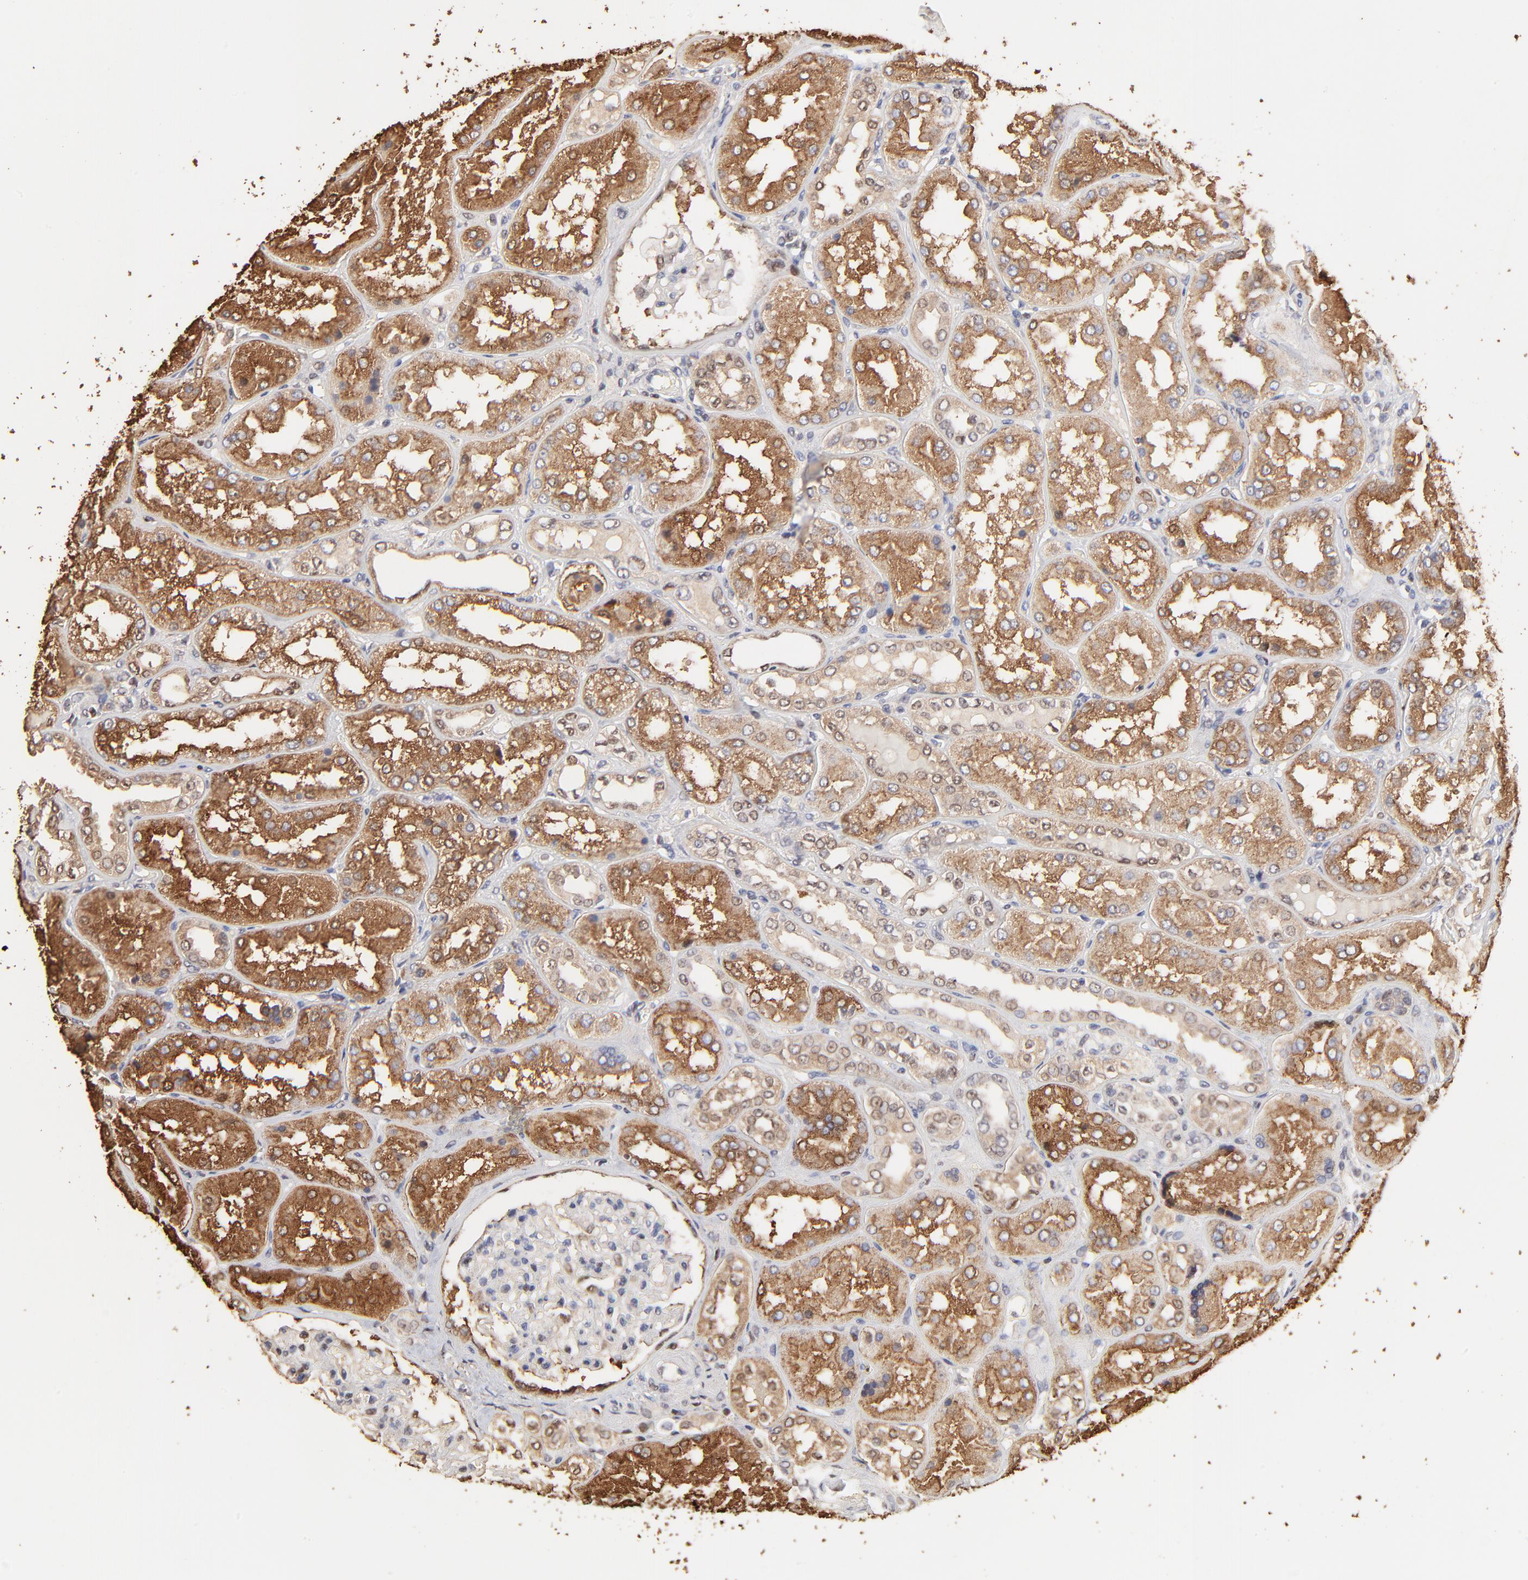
{"staining": {"intensity": "weak", "quantity": "25%-75%", "location": "nuclear"}, "tissue": "kidney", "cell_type": "Cells in glomeruli", "image_type": "normal", "snomed": [{"axis": "morphology", "description": "Normal tissue, NOS"}, {"axis": "topography", "description": "Kidney"}], "caption": "Approximately 25%-75% of cells in glomeruli in benign human kidney display weak nuclear protein staining as visualized by brown immunohistochemical staining.", "gene": "BIRC5", "patient": {"sex": "female", "age": 56}}